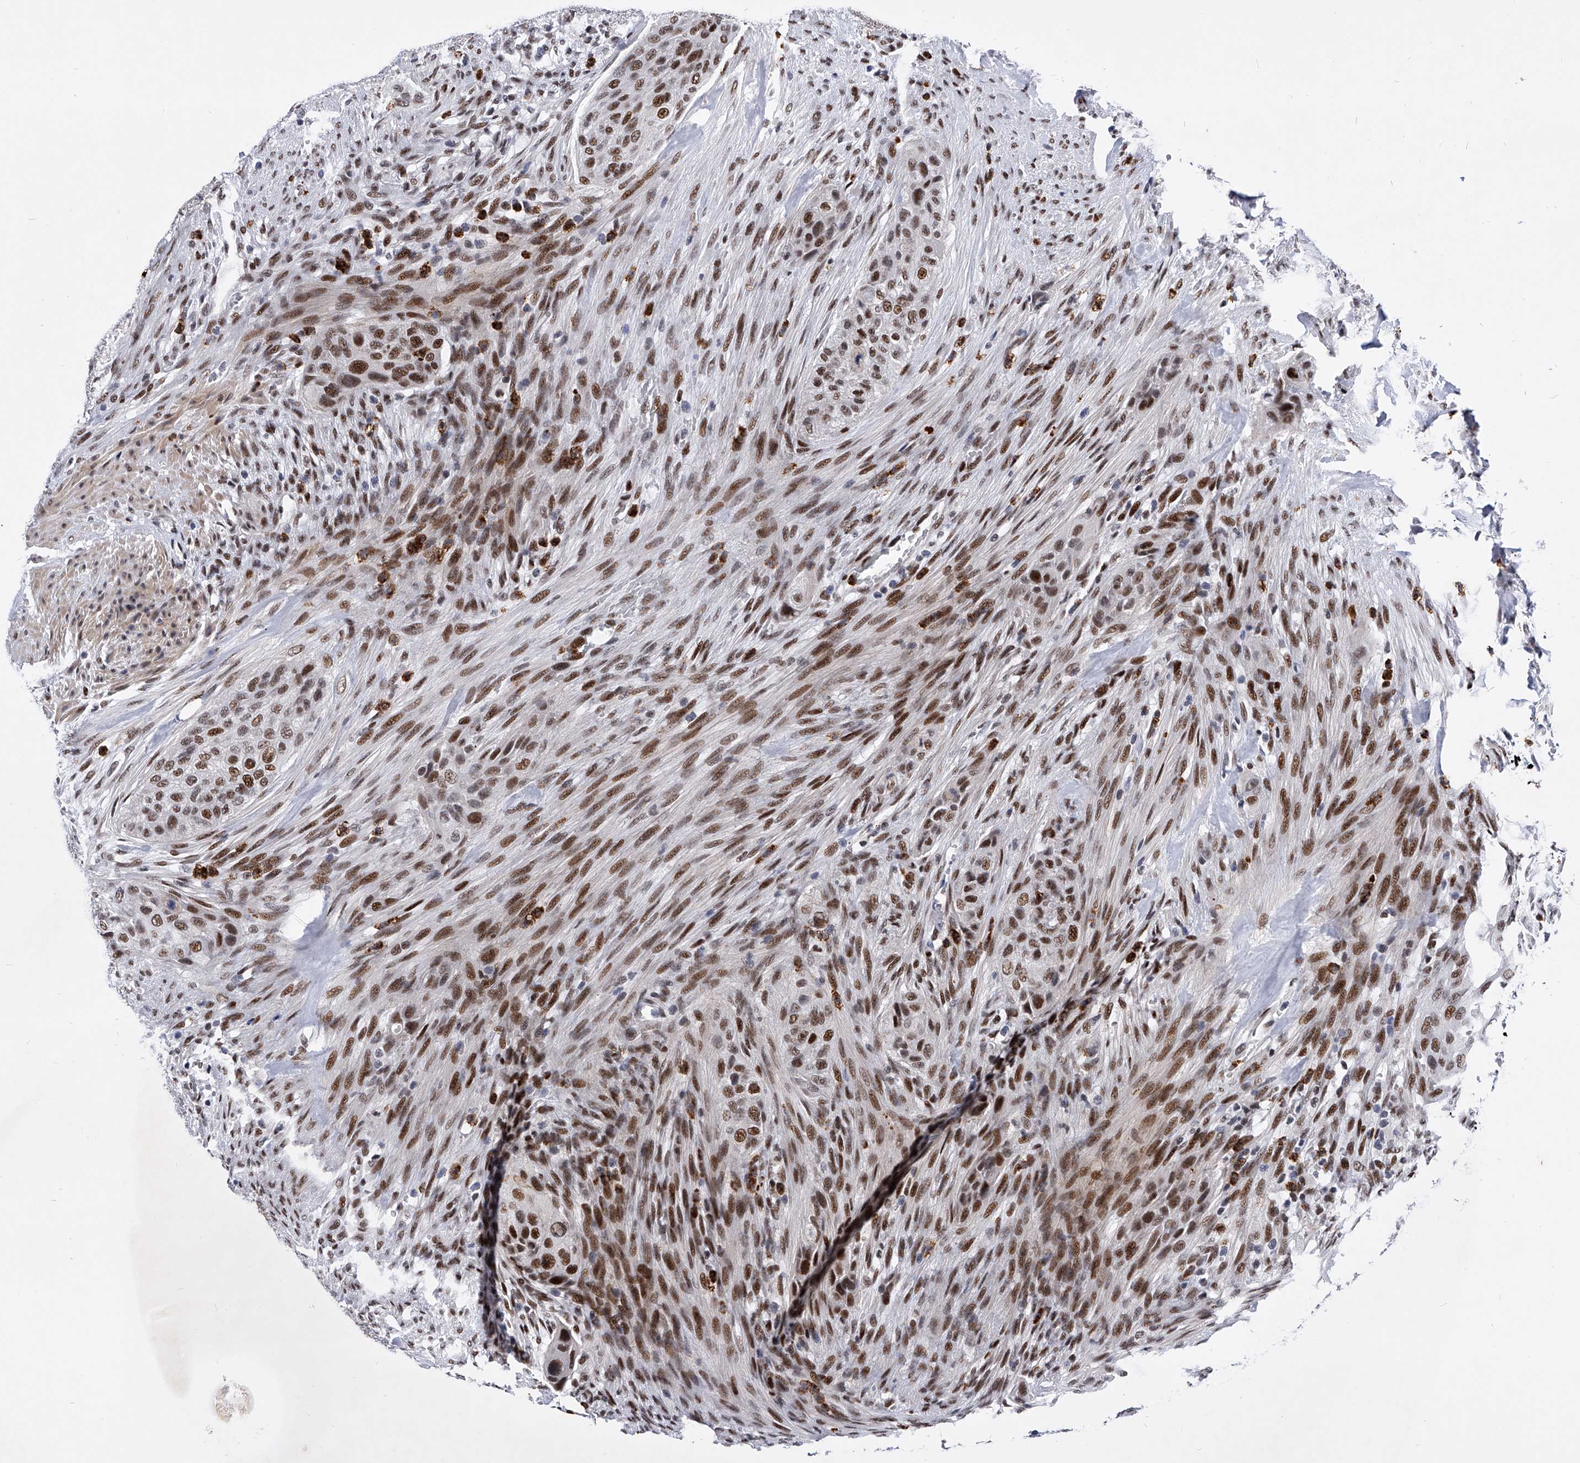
{"staining": {"intensity": "moderate", "quantity": ">75%", "location": "nuclear"}, "tissue": "urothelial cancer", "cell_type": "Tumor cells", "image_type": "cancer", "snomed": [{"axis": "morphology", "description": "Urothelial carcinoma, High grade"}, {"axis": "topography", "description": "Urinary bladder"}], "caption": "The histopathology image displays a brown stain indicating the presence of a protein in the nuclear of tumor cells in urothelial cancer.", "gene": "TESK2", "patient": {"sex": "male", "age": 35}}